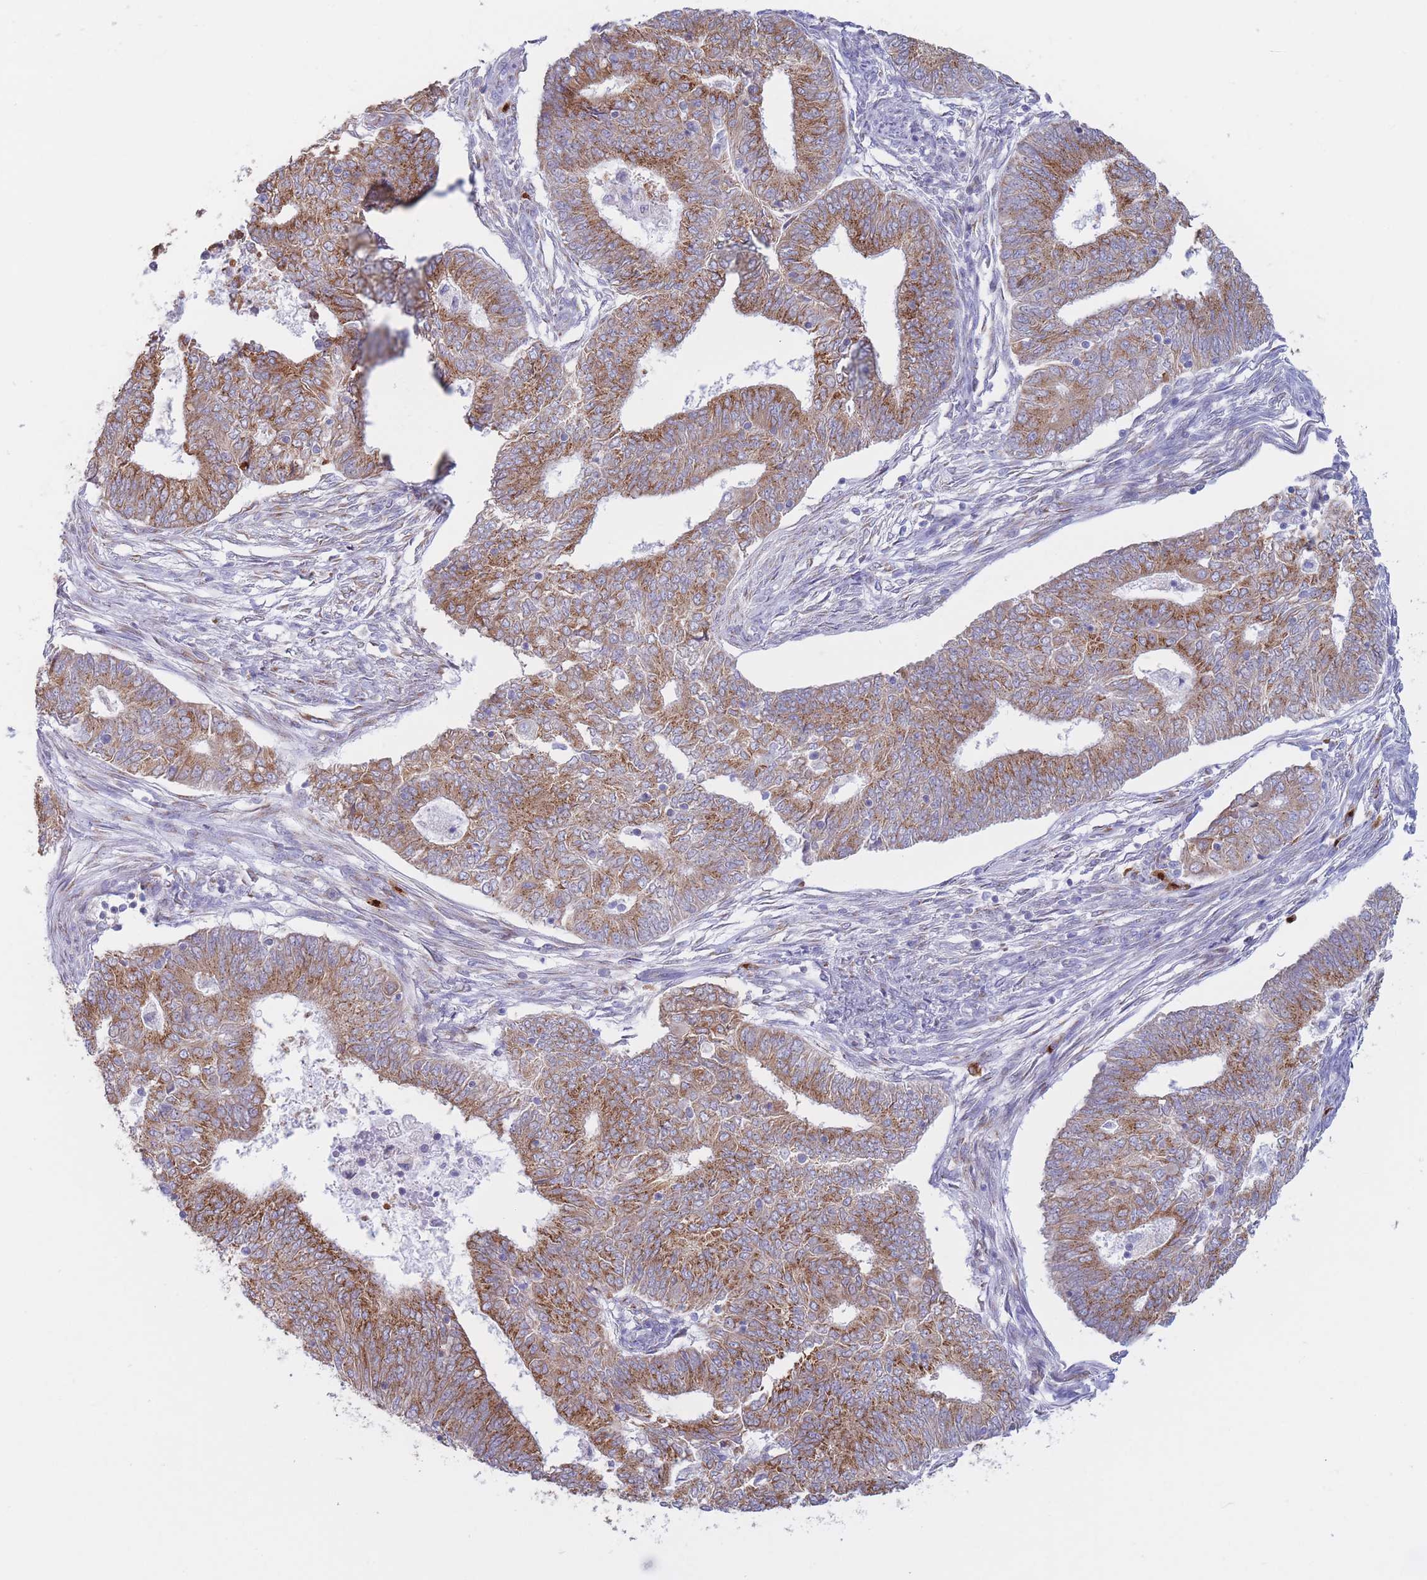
{"staining": {"intensity": "moderate", "quantity": ">75%", "location": "cytoplasmic/membranous"}, "tissue": "endometrial cancer", "cell_type": "Tumor cells", "image_type": "cancer", "snomed": [{"axis": "morphology", "description": "Adenocarcinoma, NOS"}, {"axis": "topography", "description": "Endometrium"}], "caption": "Immunohistochemistry (IHC) histopathology image of neoplastic tissue: endometrial cancer stained using immunohistochemistry exhibits medium levels of moderate protein expression localized specifically in the cytoplasmic/membranous of tumor cells, appearing as a cytoplasmic/membranous brown color.", "gene": "MRPL30", "patient": {"sex": "female", "age": 62}}